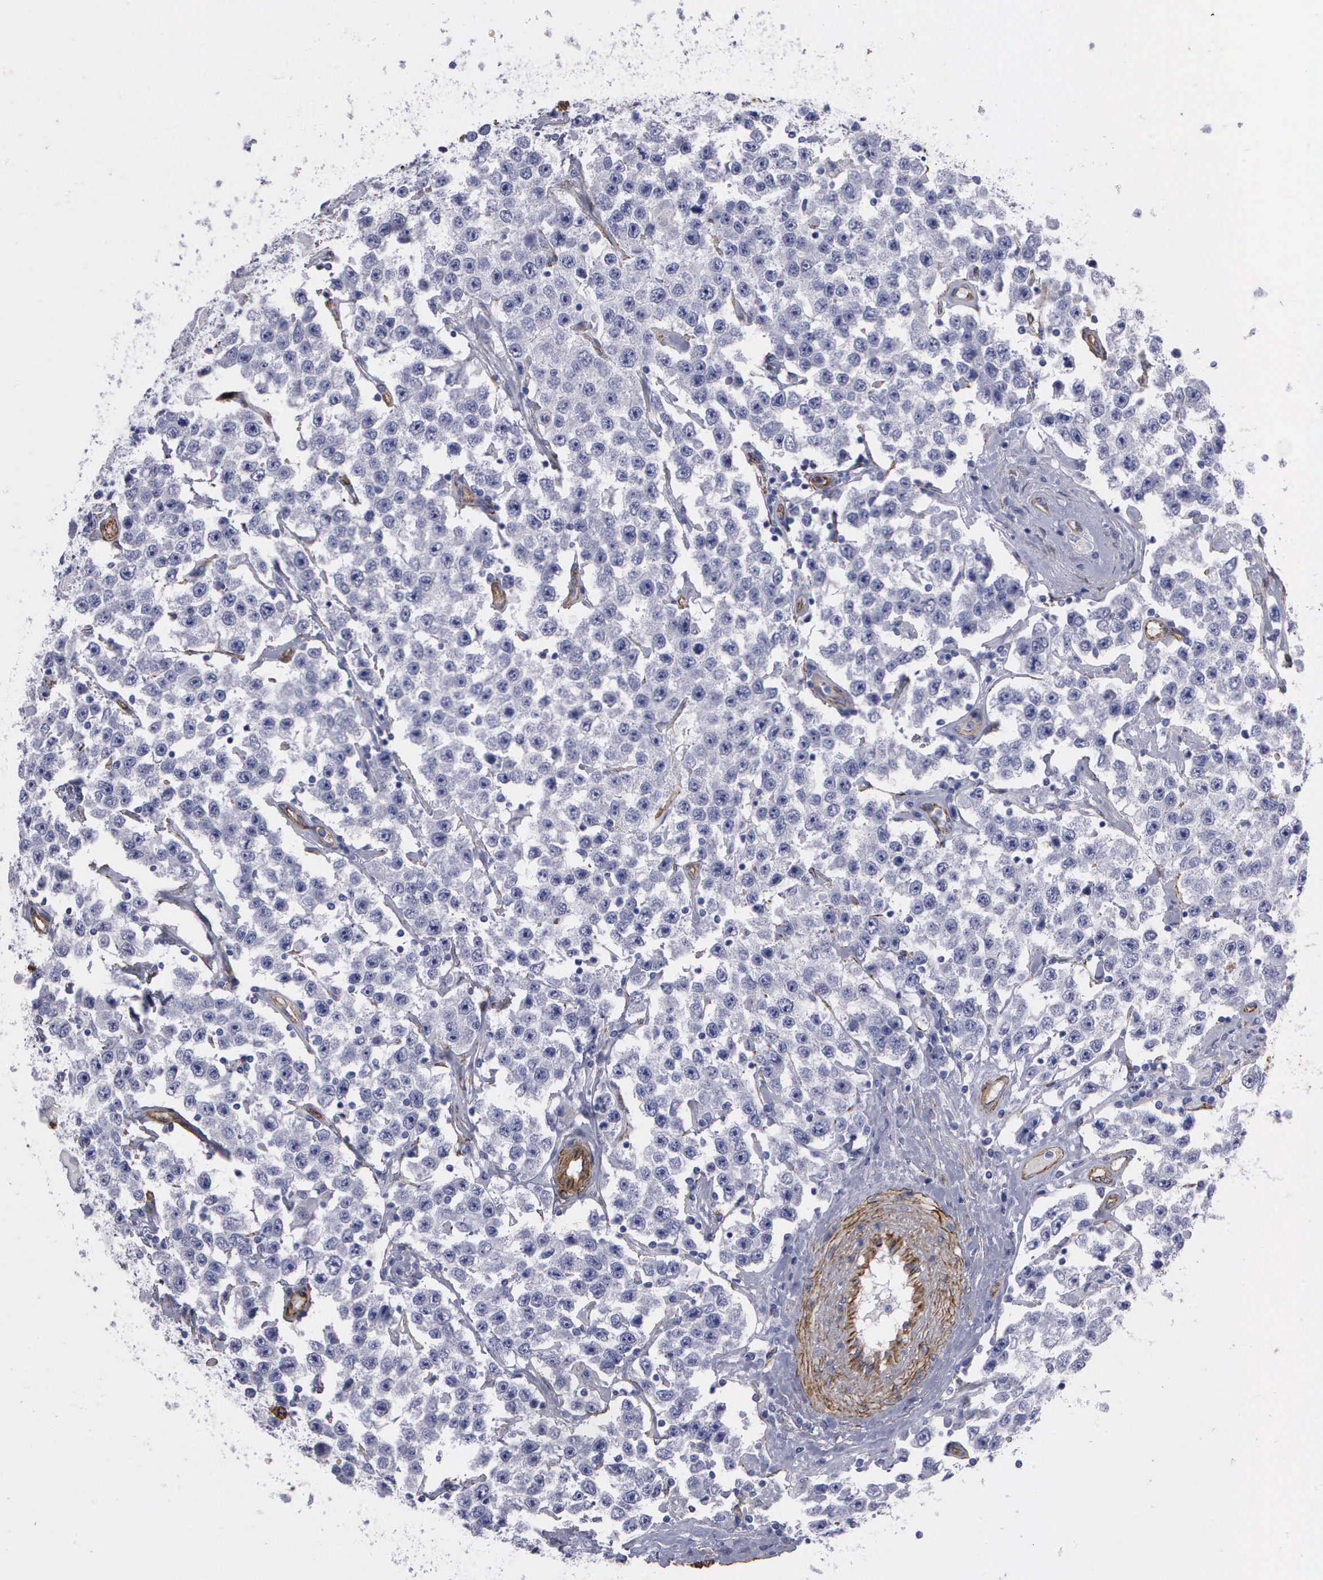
{"staining": {"intensity": "negative", "quantity": "none", "location": "none"}, "tissue": "testis cancer", "cell_type": "Tumor cells", "image_type": "cancer", "snomed": [{"axis": "morphology", "description": "Seminoma, NOS"}, {"axis": "topography", "description": "Testis"}], "caption": "Testis cancer (seminoma) stained for a protein using immunohistochemistry shows no expression tumor cells.", "gene": "MAGEB10", "patient": {"sex": "male", "age": 52}}